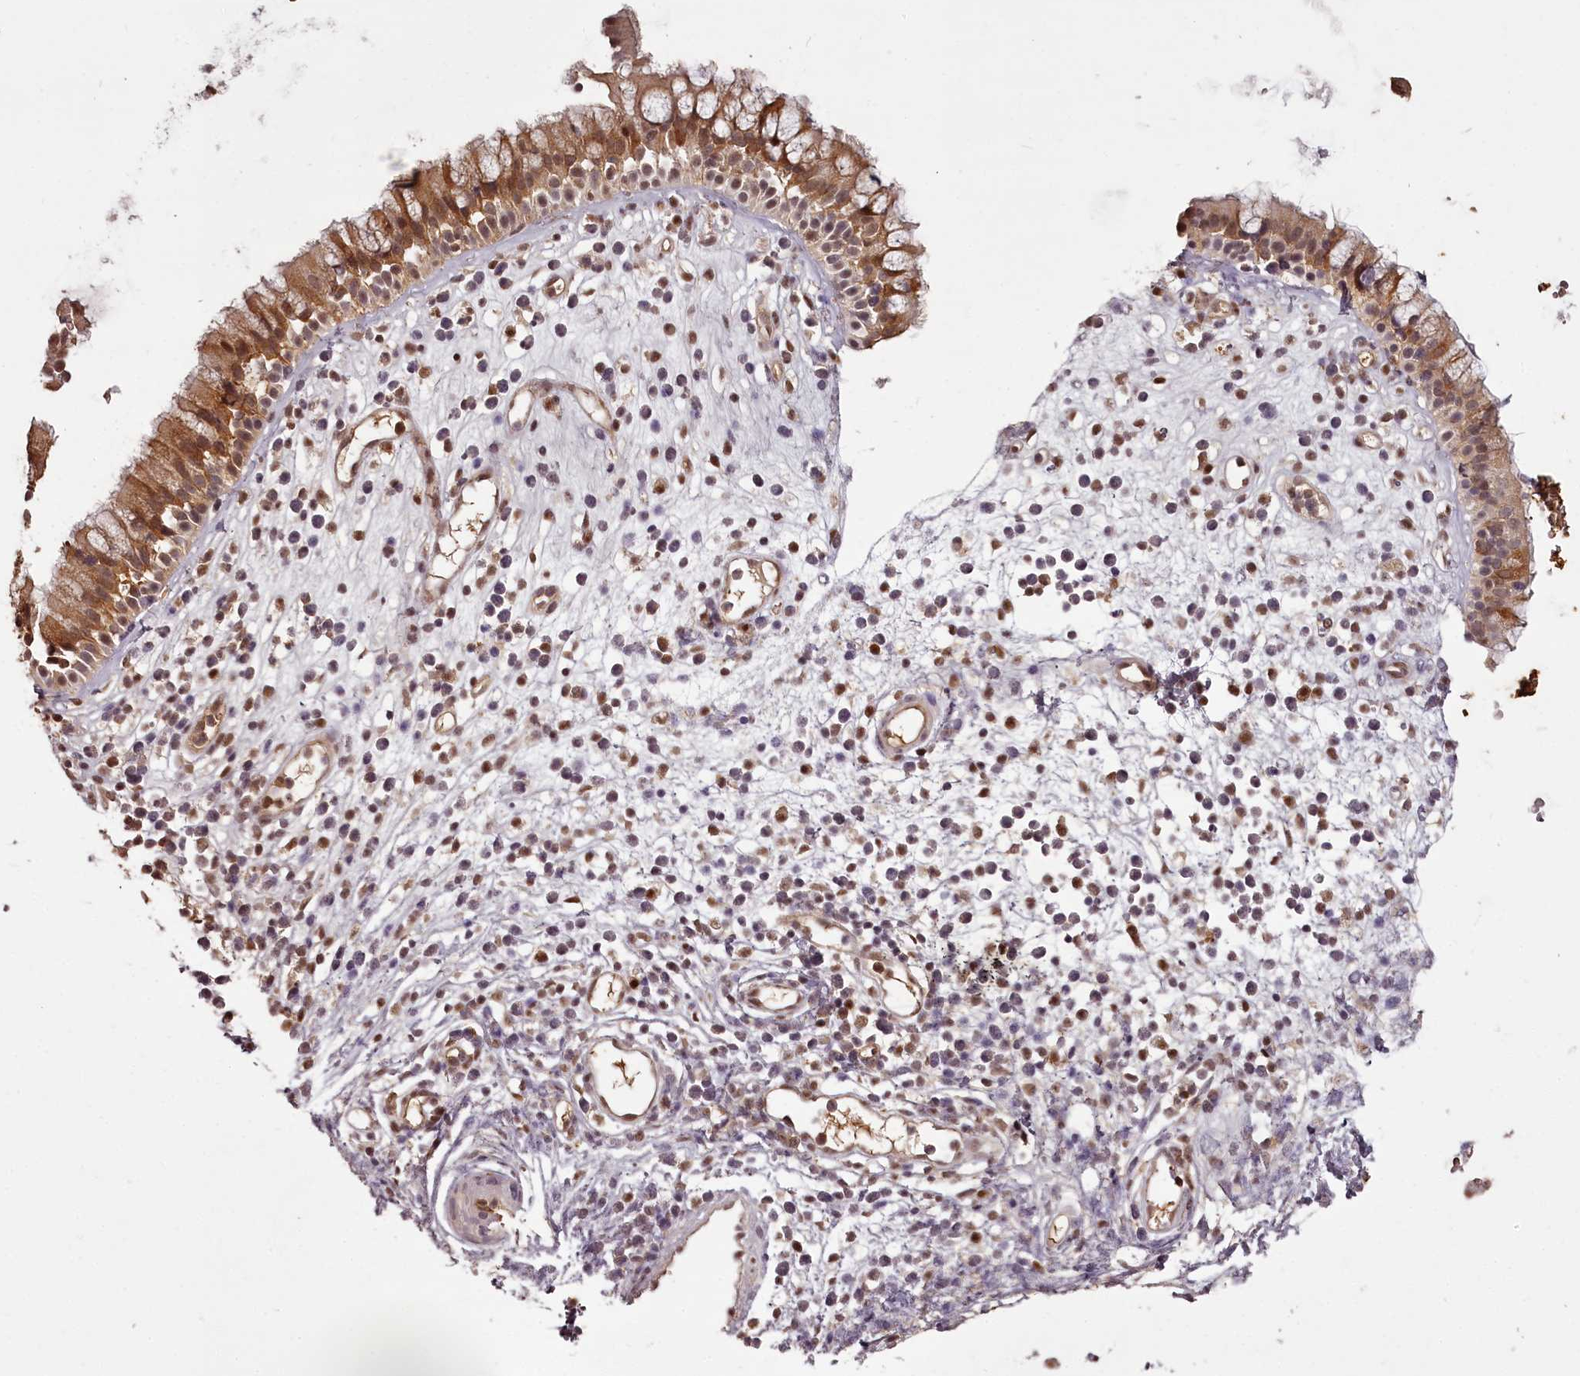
{"staining": {"intensity": "moderate", "quantity": ">75%", "location": "cytoplasmic/membranous"}, "tissue": "nasopharynx", "cell_type": "Respiratory epithelial cells", "image_type": "normal", "snomed": [{"axis": "morphology", "description": "Normal tissue, NOS"}, {"axis": "morphology", "description": "Inflammation, NOS"}, {"axis": "topography", "description": "Nasopharynx"}], "caption": "DAB immunohistochemical staining of normal nasopharynx shows moderate cytoplasmic/membranous protein expression in approximately >75% of respiratory epithelial cells.", "gene": "NPRL2", "patient": {"sex": "male", "age": 29}}